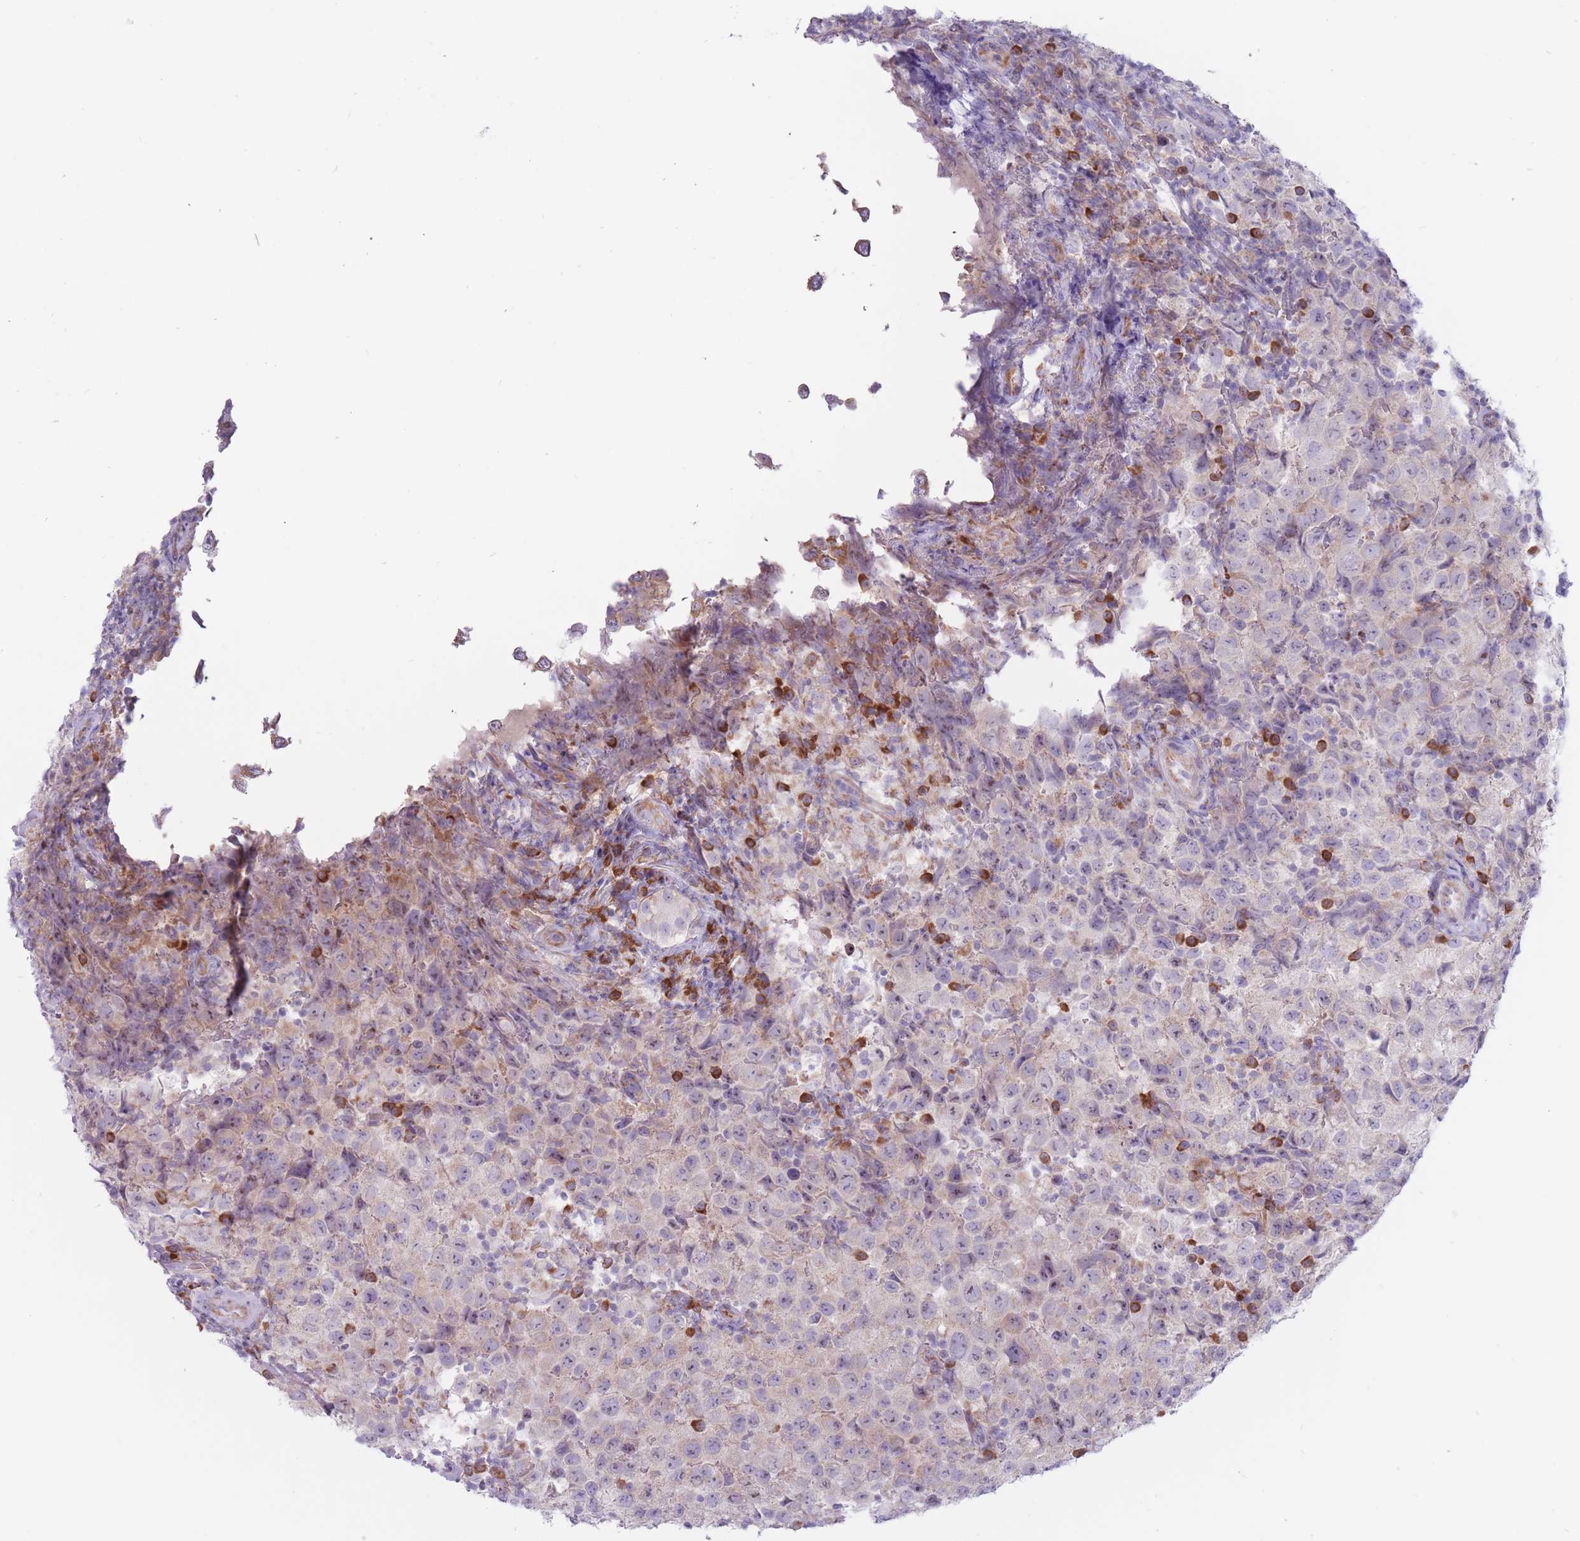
{"staining": {"intensity": "weak", "quantity": "<25%", "location": "cytoplasmic/membranous"}, "tissue": "testis cancer", "cell_type": "Tumor cells", "image_type": "cancer", "snomed": [{"axis": "morphology", "description": "Seminoma, NOS"}, {"axis": "morphology", "description": "Carcinoma, Embryonal, NOS"}, {"axis": "topography", "description": "Testis"}], "caption": "Immunohistochemistry (IHC) histopathology image of neoplastic tissue: human testis cancer stained with DAB (3,3'-diaminobenzidine) demonstrates no significant protein expression in tumor cells. (DAB (3,3'-diaminobenzidine) immunohistochemistry (IHC) visualized using brightfield microscopy, high magnification).", "gene": "RPL18", "patient": {"sex": "male", "age": 41}}